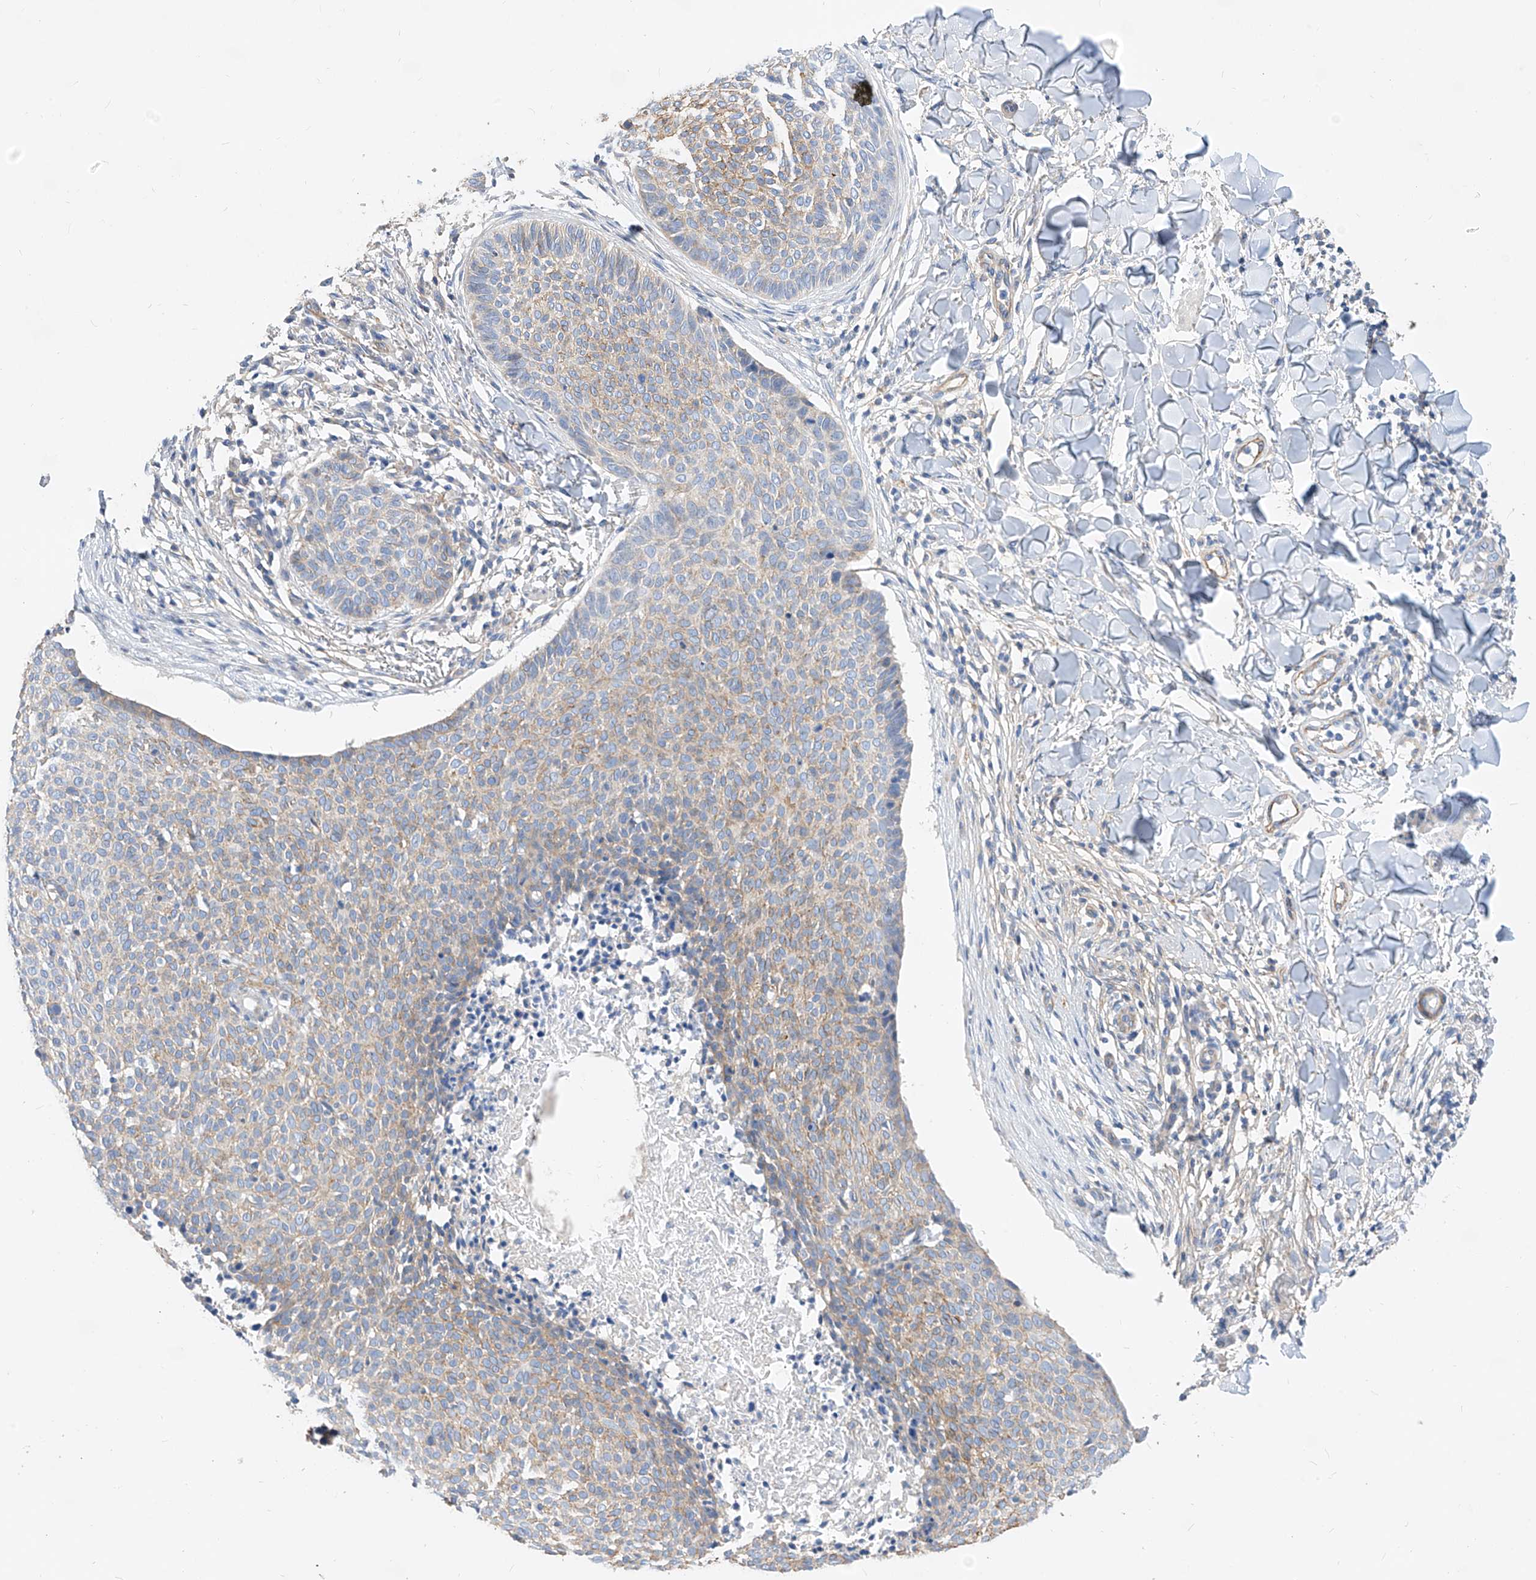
{"staining": {"intensity": "weak", "quantity": "25%-75%", "location": "cytoplasmic/membranous"}, "tissue": "skin cancer", "cell_type": "Tumor cells", "image_type": "cancer", "snomed": [{"axis": "morphology", "description": "Normal tissue, NOS"}, {"axis": "morphology", "description": "Basal cell carcinoma"}, {"axis": "topography", "description": "Skin"}], "caption": "This is an image of IHC staining of skin cancer, which shows weak expression in the cytoplasmic/membranous of tumor cells.", "gene": "SCGB2A1", "patient": {"sex": "male", "age": 50}}